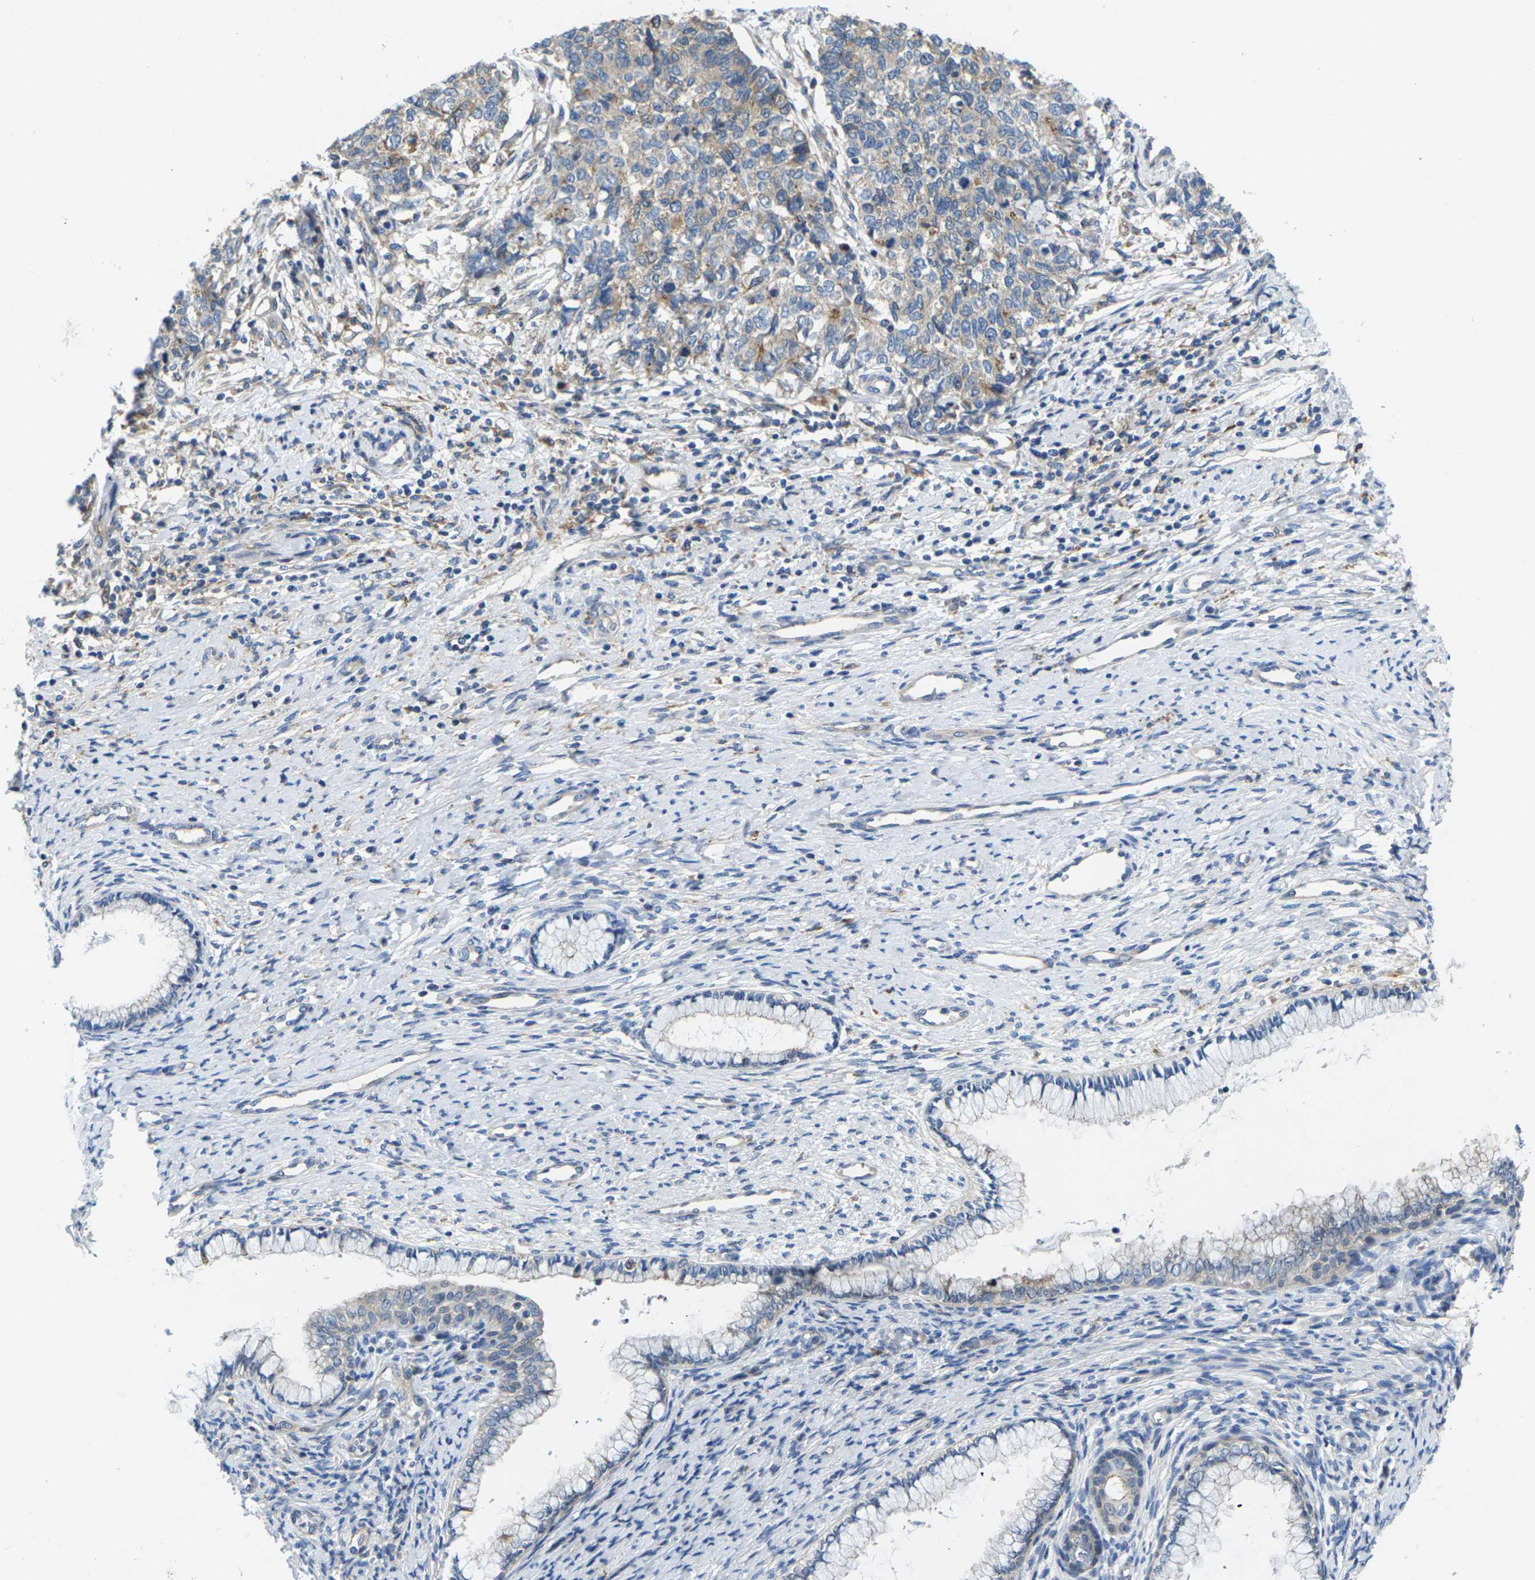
{"staining": {"intensity": "weak", "quantity": "25%-75%", "location": "cytoplasmic/membranous"}, "tissue": "cervical cancer", "cell_type": "Tumor cells", "image_type": "cancer", "snomed": [{"axis": "morphology", "description": "Squamous cell carcinoma, NOS"}, {"axis": "topography", "description": "Cervix"}], "caption": "The image shows immunohistochemical staining of cervical cancer. There is weak cytoplasmic/membranous positivity is seen in approximately 25%-75% of tumor cells.", "gene": "SCNN1A", "patient": {"sex": "female", "age": 63}}